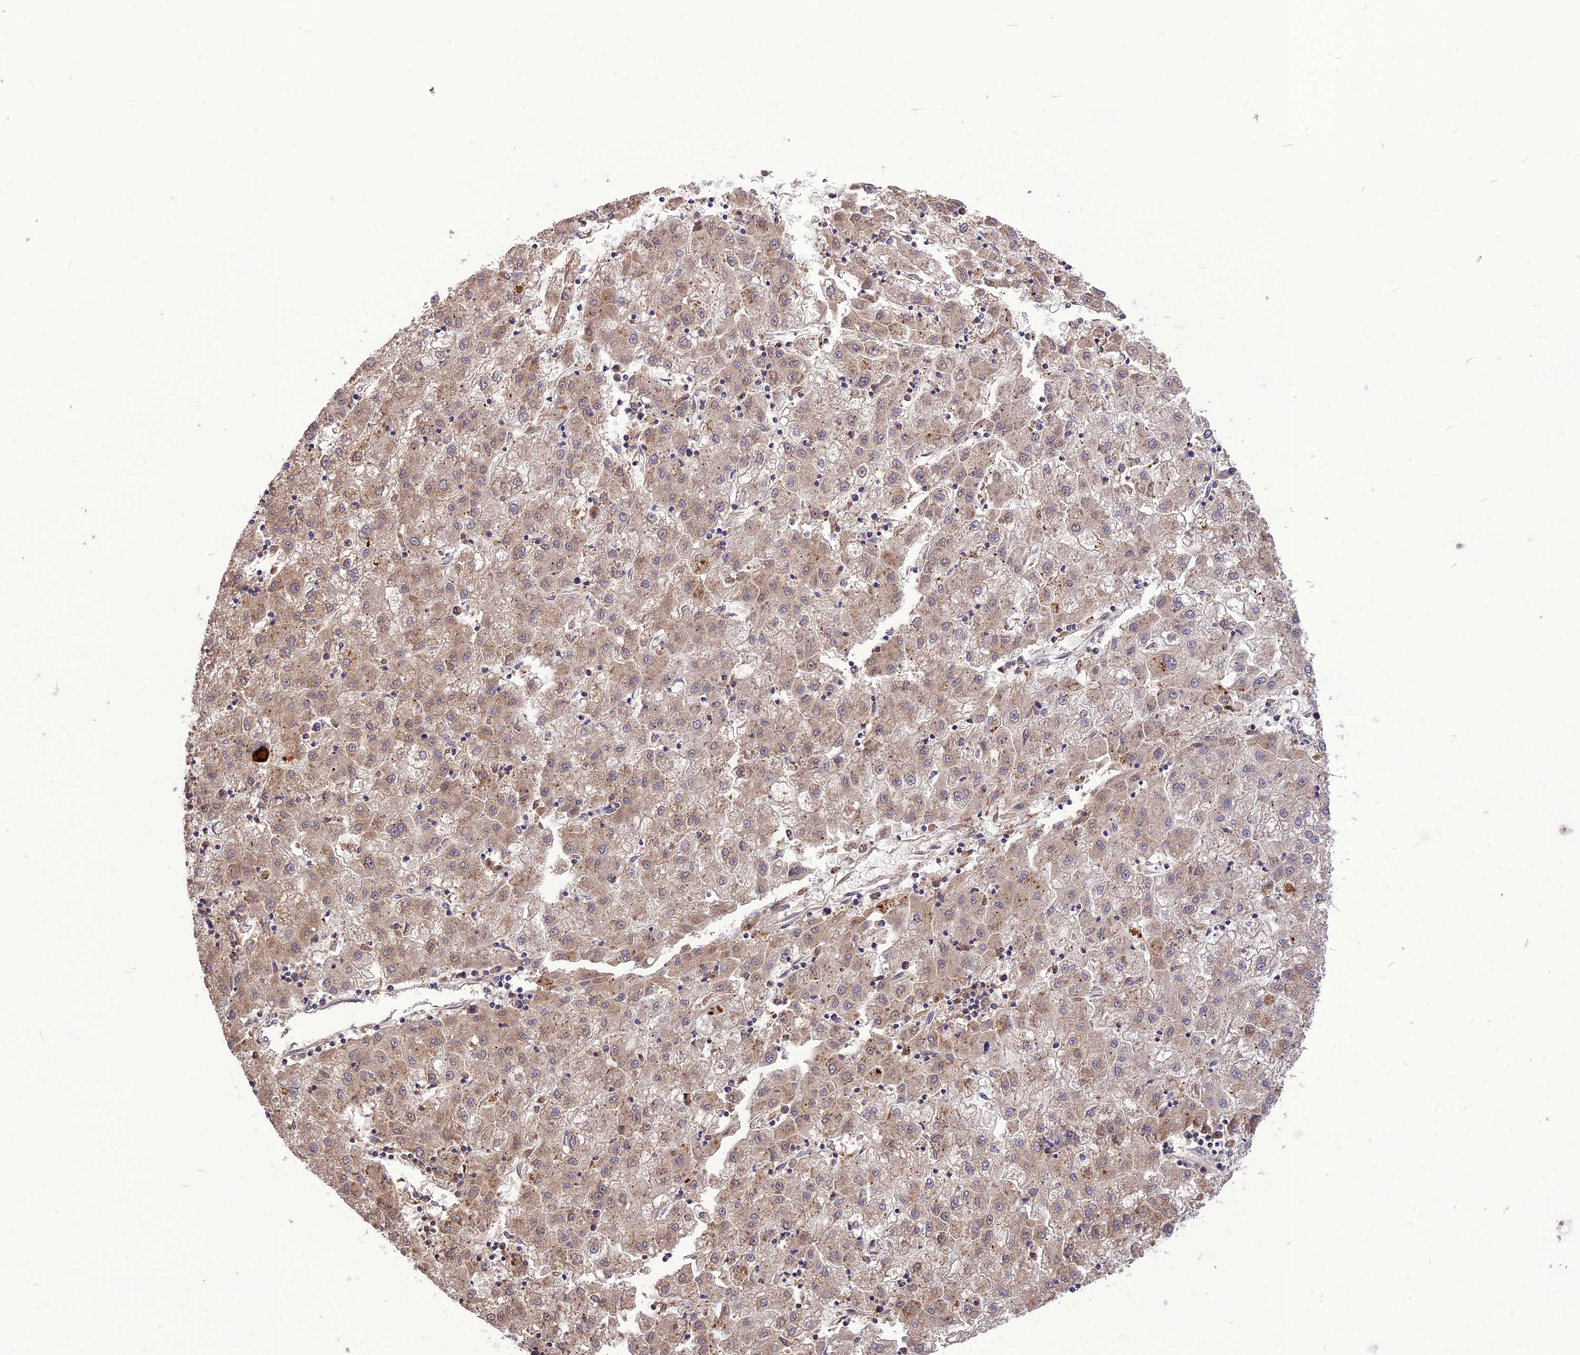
{"staining": {"intensity": "weak", "quantity": "25%-75%", "location": "cytoplasmic/membranous"}, "tissue": "liver cancer", "cell_type": "Tumor cells", "image_type": "cancer", "snomed": [{"axis": "morphology", "description": "Carcinoma, Hepatocellular, NOS"}, {"axis": "topography", "description": "Liver"}], "caption": "Protein expression analysis of human liver cancer reveals weak cytoplasmic/membranous staining in approximately 25%-75% of tumor cells. The protein of interest is shown in brown color, while the nuclei are stained blue.", "gene": "NUDT8", "patient": {"sex": "male", "age": 72}}